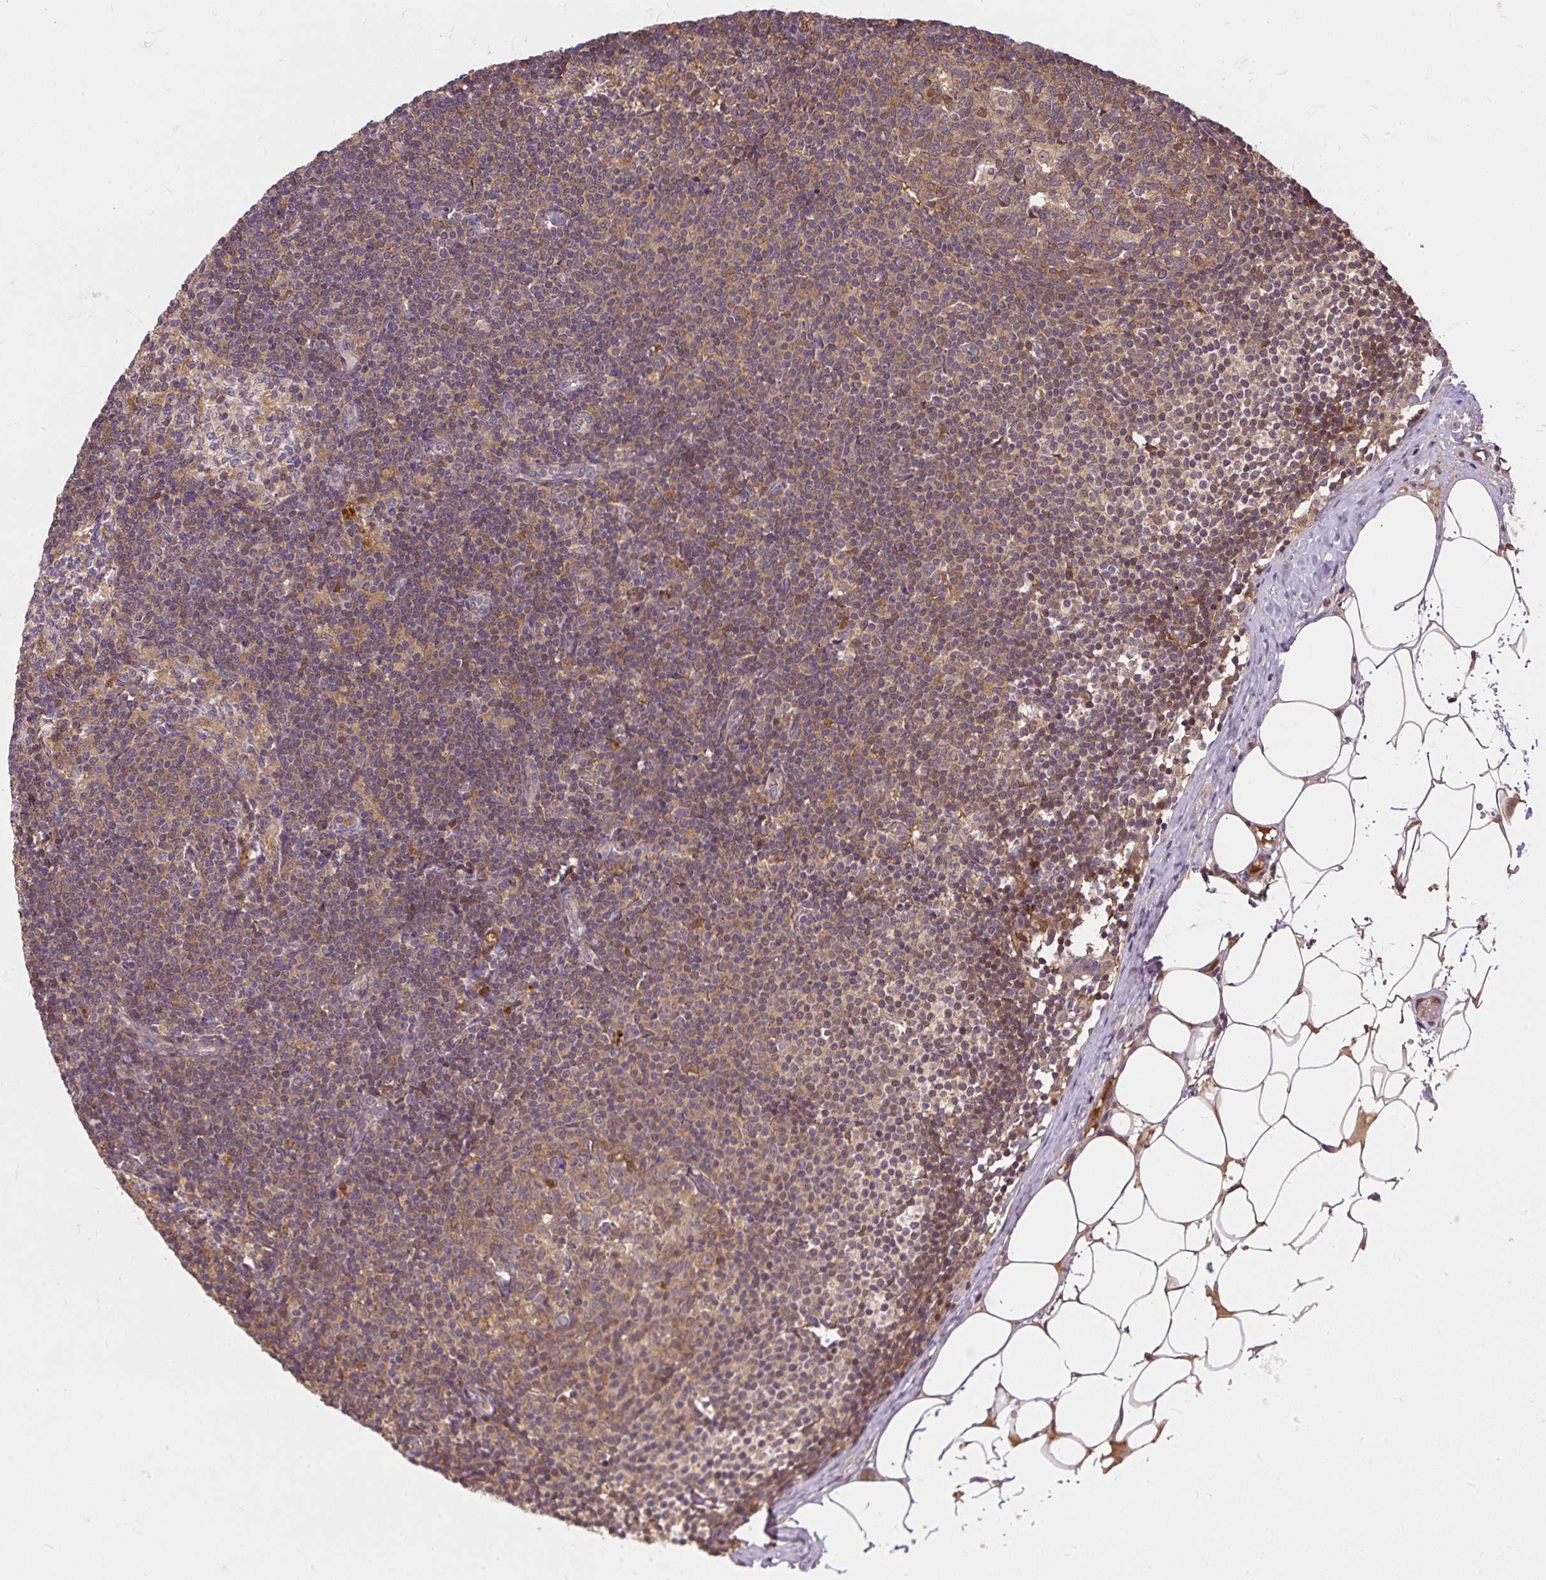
{"staining": {"intensity": "moderate", "quantity": "25%-75%", "location": "cytoplasmic/membranous"}, "tissue": "lymph node", "cell_type": "Germinal center cells", "image_type": "normal", "snomed": [{"axis": "morphology", "description": "Normal tissue, NOS"}, {"axis": "topography", "description": "Lymph node"}], "caption": "Approximately 25%-75% of germinal center cells in benign human lymph node show moderate cytoplasmic/membranous protein expression as visualized by brown immunohistochemical staining.", "gene": "AP5S1", "patient": {"sex": "male", "age": 49}}